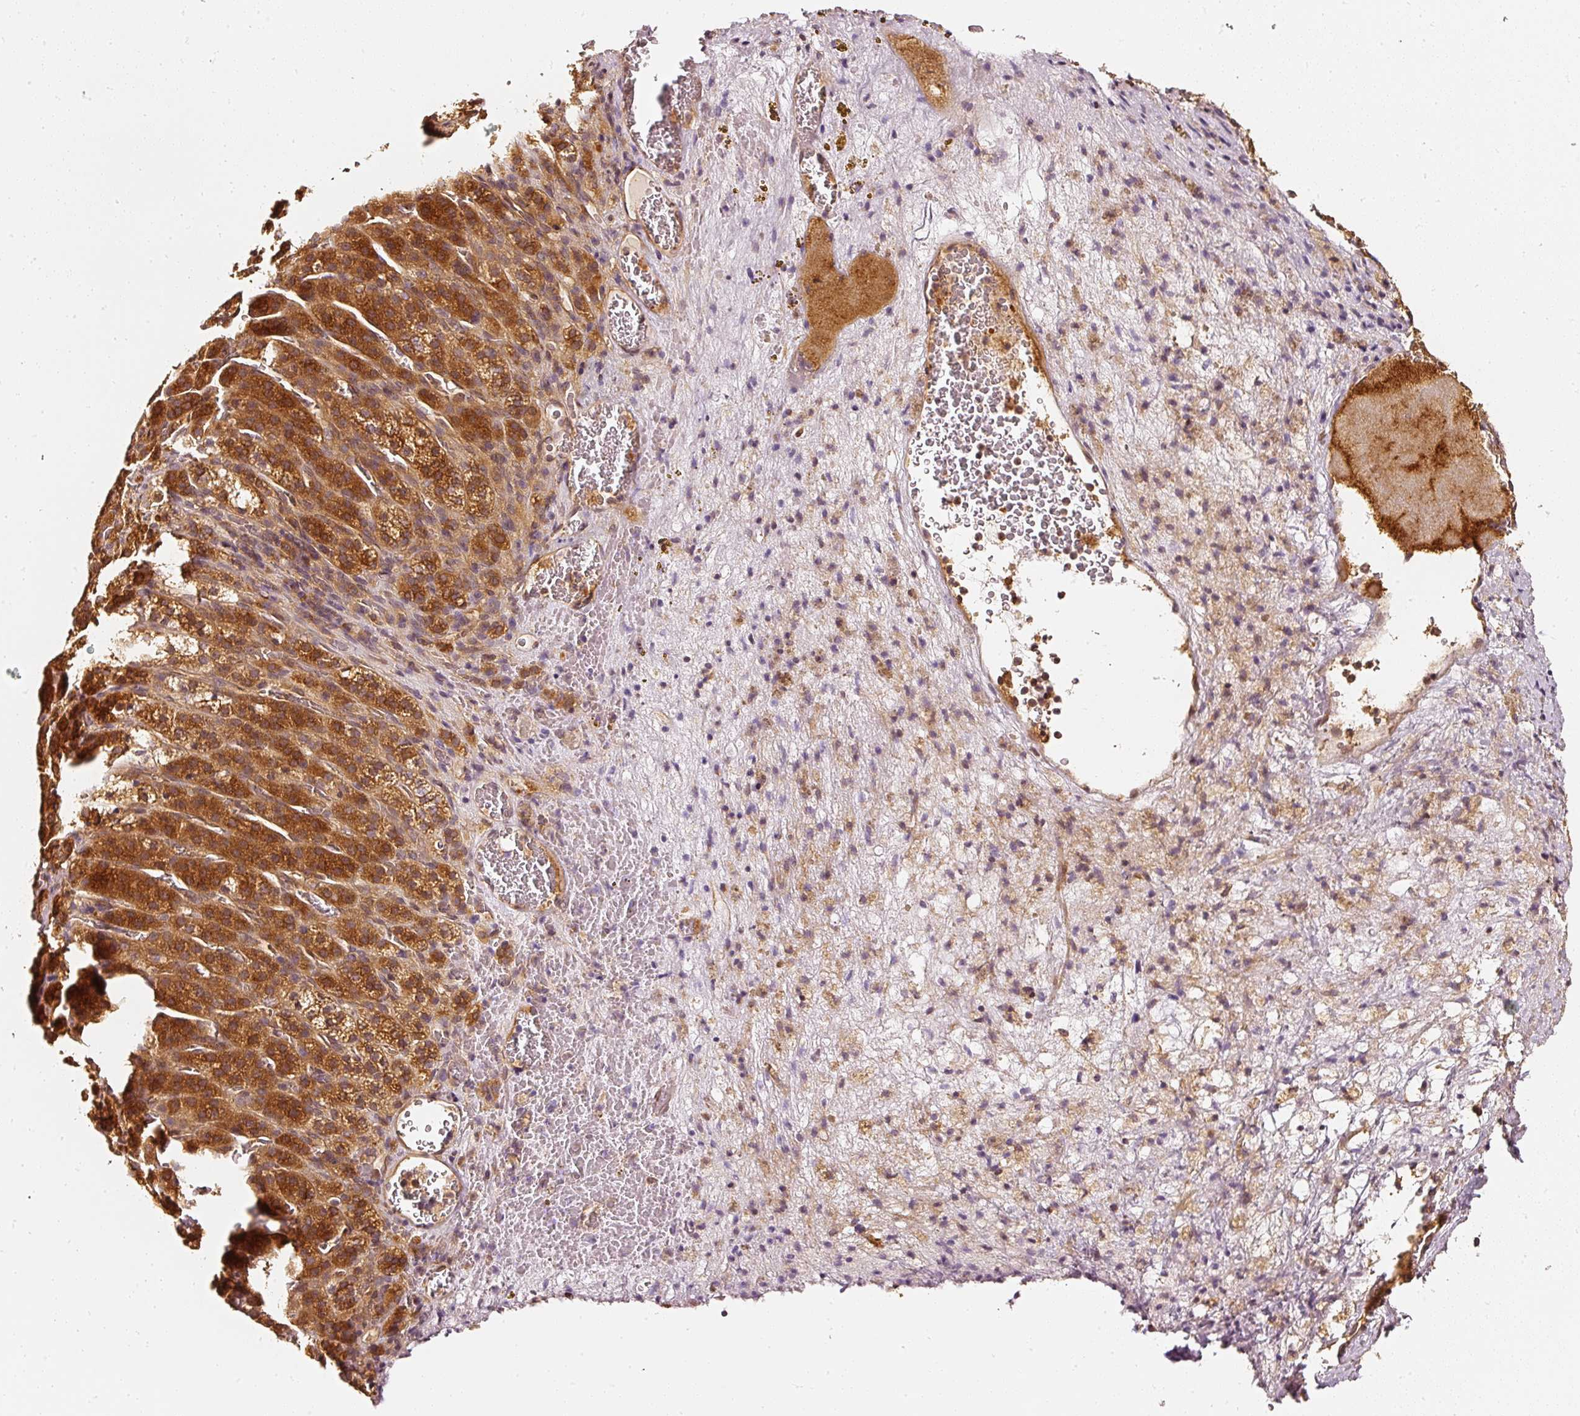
{"staining": {"intensity": "strong", "quantity": ">75%", "location": "cytoplasmic/membranous,nuclear"}, "tissue": "adrenal gland", "cell_type": "Glandular cells", "image_type": "normal", "snomed": [{"axis": "morphology", "description": "Normal tissue, NOS"}, {"axis": "topography", "description": "Adrenal gland"}], "caption": "Unremarkable adrenal gland exhibits strong cytoplasmic/membranous,nuclear positivity in approximately >75% of glandular cells.", "gene": "ASMTL", "patient": {"sex": "female", "age": 41}}